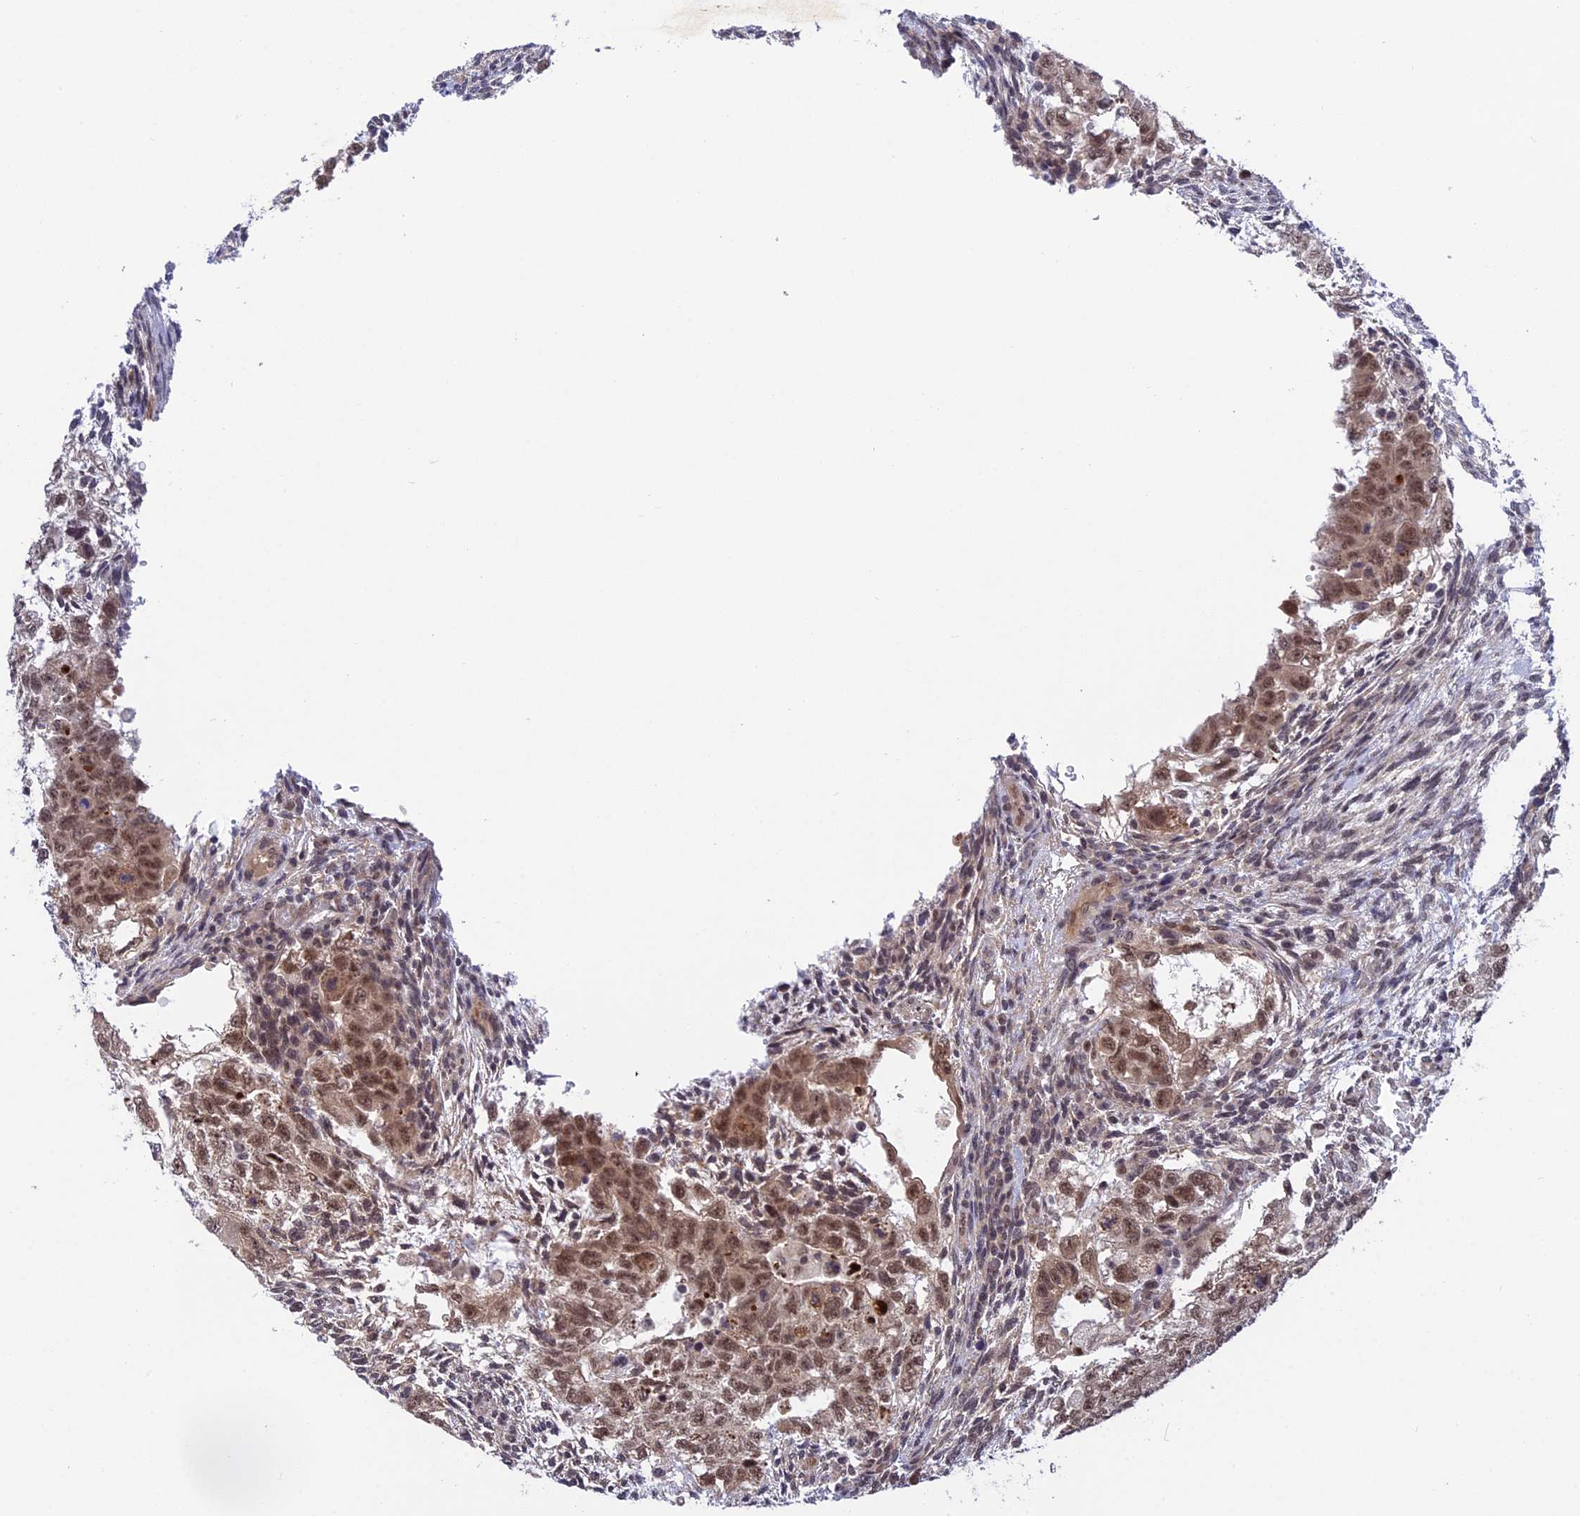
{"staining": {"intensity": "moderate", "quantity": ">75%", "location": "nuclear"}, "tissue": "testis cancer", "cell_type": "Tumor cells", "image_type": "cancer", "snomed": [{"axis": "morphology", "description": "Carcinoma, Embryonal, NOS"}, {"axis": "topography", "description": "Testis"}], "caption": "Protein staining reveals moderate nuclear staining in approximately >75% of tumor cells in embryonal carcinoma (testis). The staining is performed using DAB brown chromogen to label protein expression. The nuclei are counter-stained blue using hematoxylin.", "gene": "POLR2C", "patient": {"sex": "male", "age": 37}}